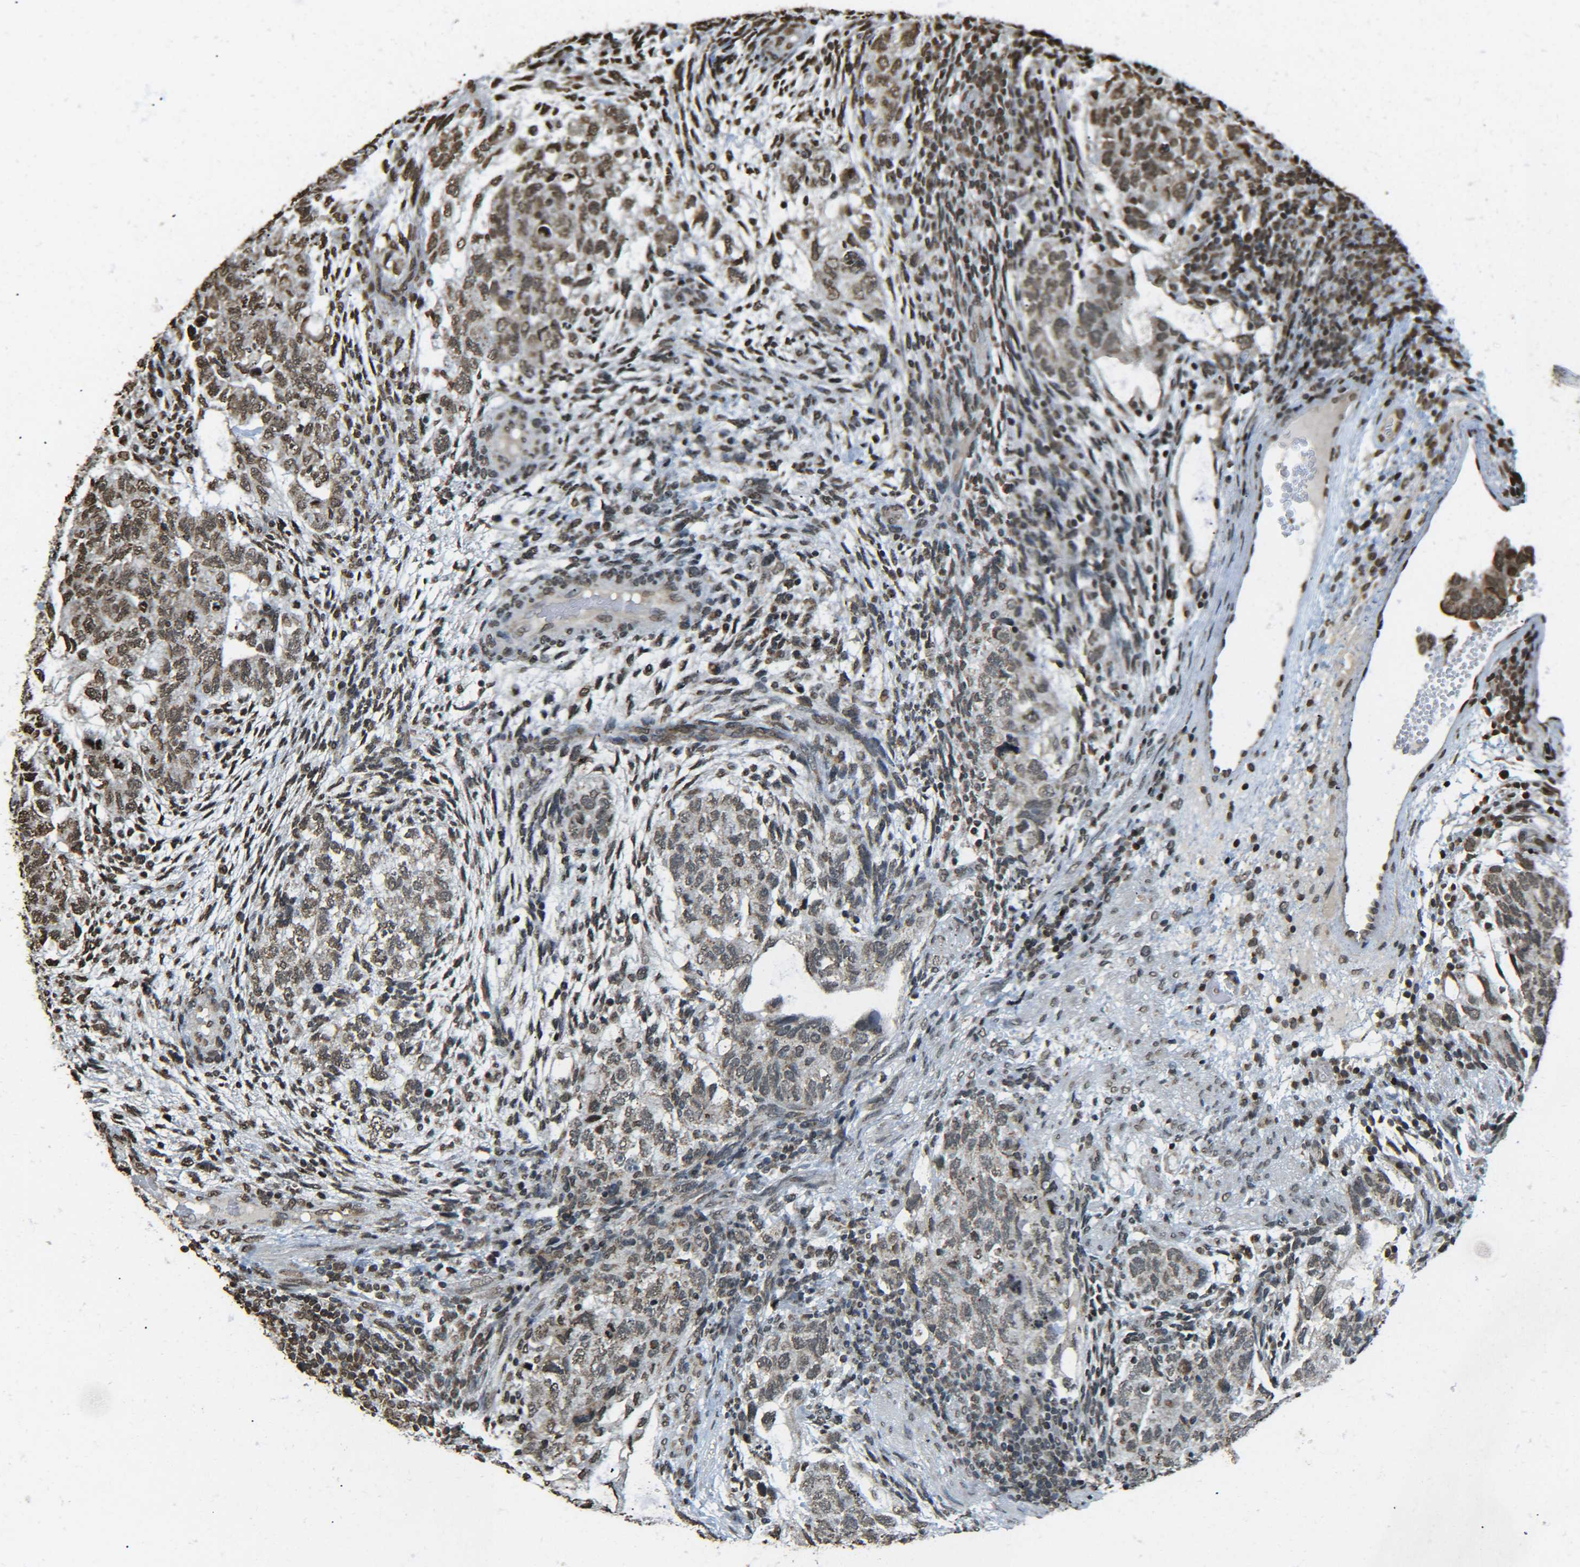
{"staining": {"intensity": "moderate", "quantity": ">75%", "location": "nuclear"}, "tissue": "testis cancer", "cell_type": "Tumor cells", "image_type": "cancer", "snomed": [{"axis": "morphology", "description": "Normal tissue, NOS"}, {"axis": "morphology", "description": "Carcinoma, Embryonal, NOS"}, {"axis": "topography", "description": "Testis"}], "caption": "Immunohistochemical staining of human testis cancer demonstrates moderate nuclear protein expression in about >75% of tumor cells. The staining was performed using DAB (3,3'-diaminobenzidine) to visualize the protein expression in brown, while the nuclei were stained in blue with hematoxylin (Magnification: 20x).", "gene": "NEUROG2", "patient": {"sex": "male", "age": 36}}